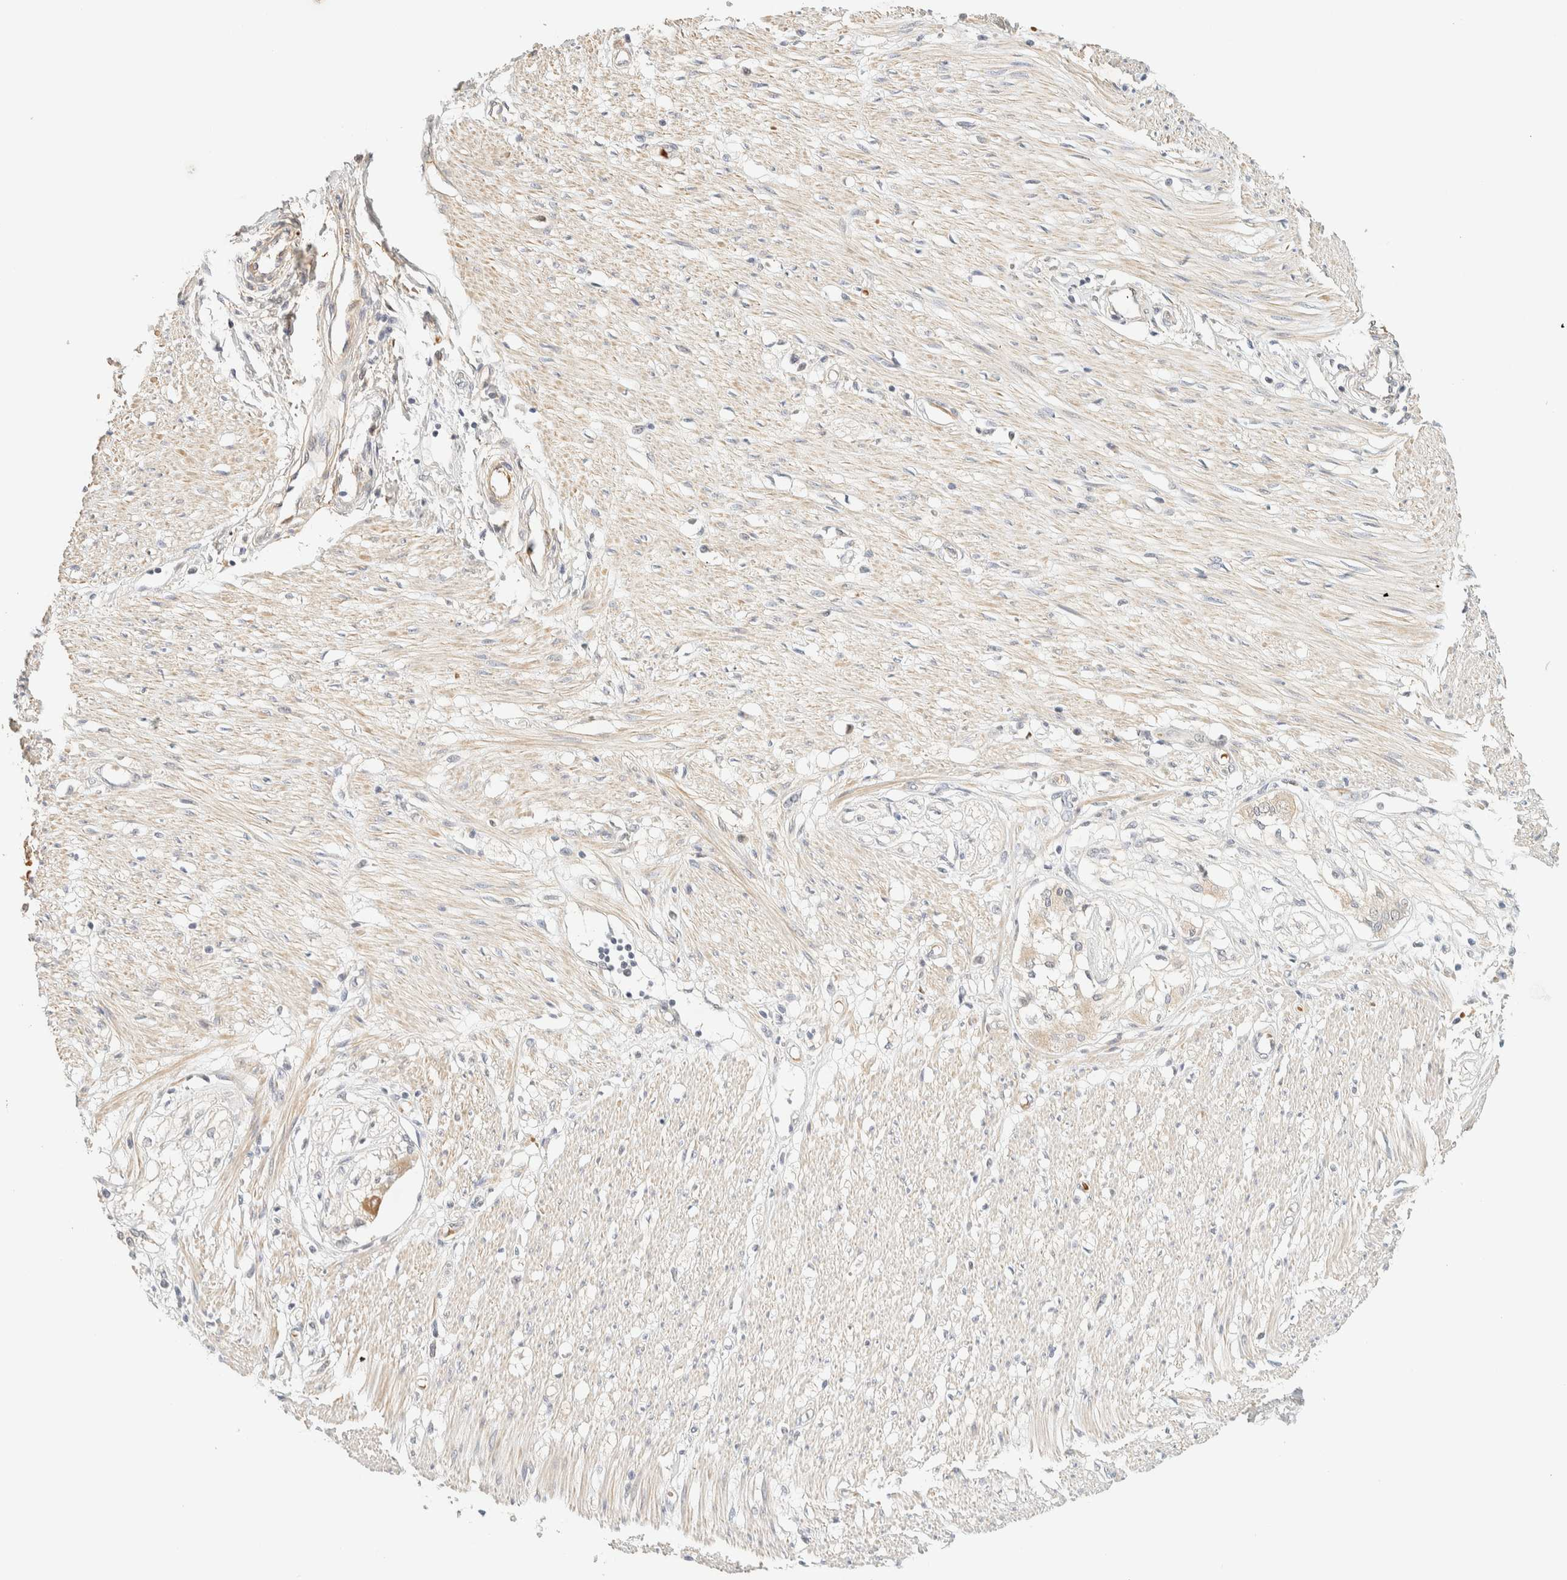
{"staining": {"intensity": "weak", "quantity": ">75%", "location": "cytoplasmic/membranous"}, "tissue": "adipose tissue", "cell_type": "Adipocytes", "image_type": "normal", "snomed": [{"axis": "morphology", "description": "Normal tissue, NOS"}, {"axis": "morphology", "description": "Adenocarcinoma, NOS"}, {"axis": "topography", "description": "Colon"}, {"axis": "topography", "description": "Peripheral nerve tissue"}], "caption": "DAB (3,3'-diaminobenzidine) immunohistochemical staining of normal human adipose tissue shows weak cytoplasmic/membranous protein expression in approximately >75% of adipocytes. The staining was performed using DAB (3,3'-diaminobenzidine) to visualize the protein expression in brown, while the nuclei were stained in blue with hematoxylin (Magnification: 20x).", "gene": "TNK1", "patient": {"sex": "male", "age": 14}}